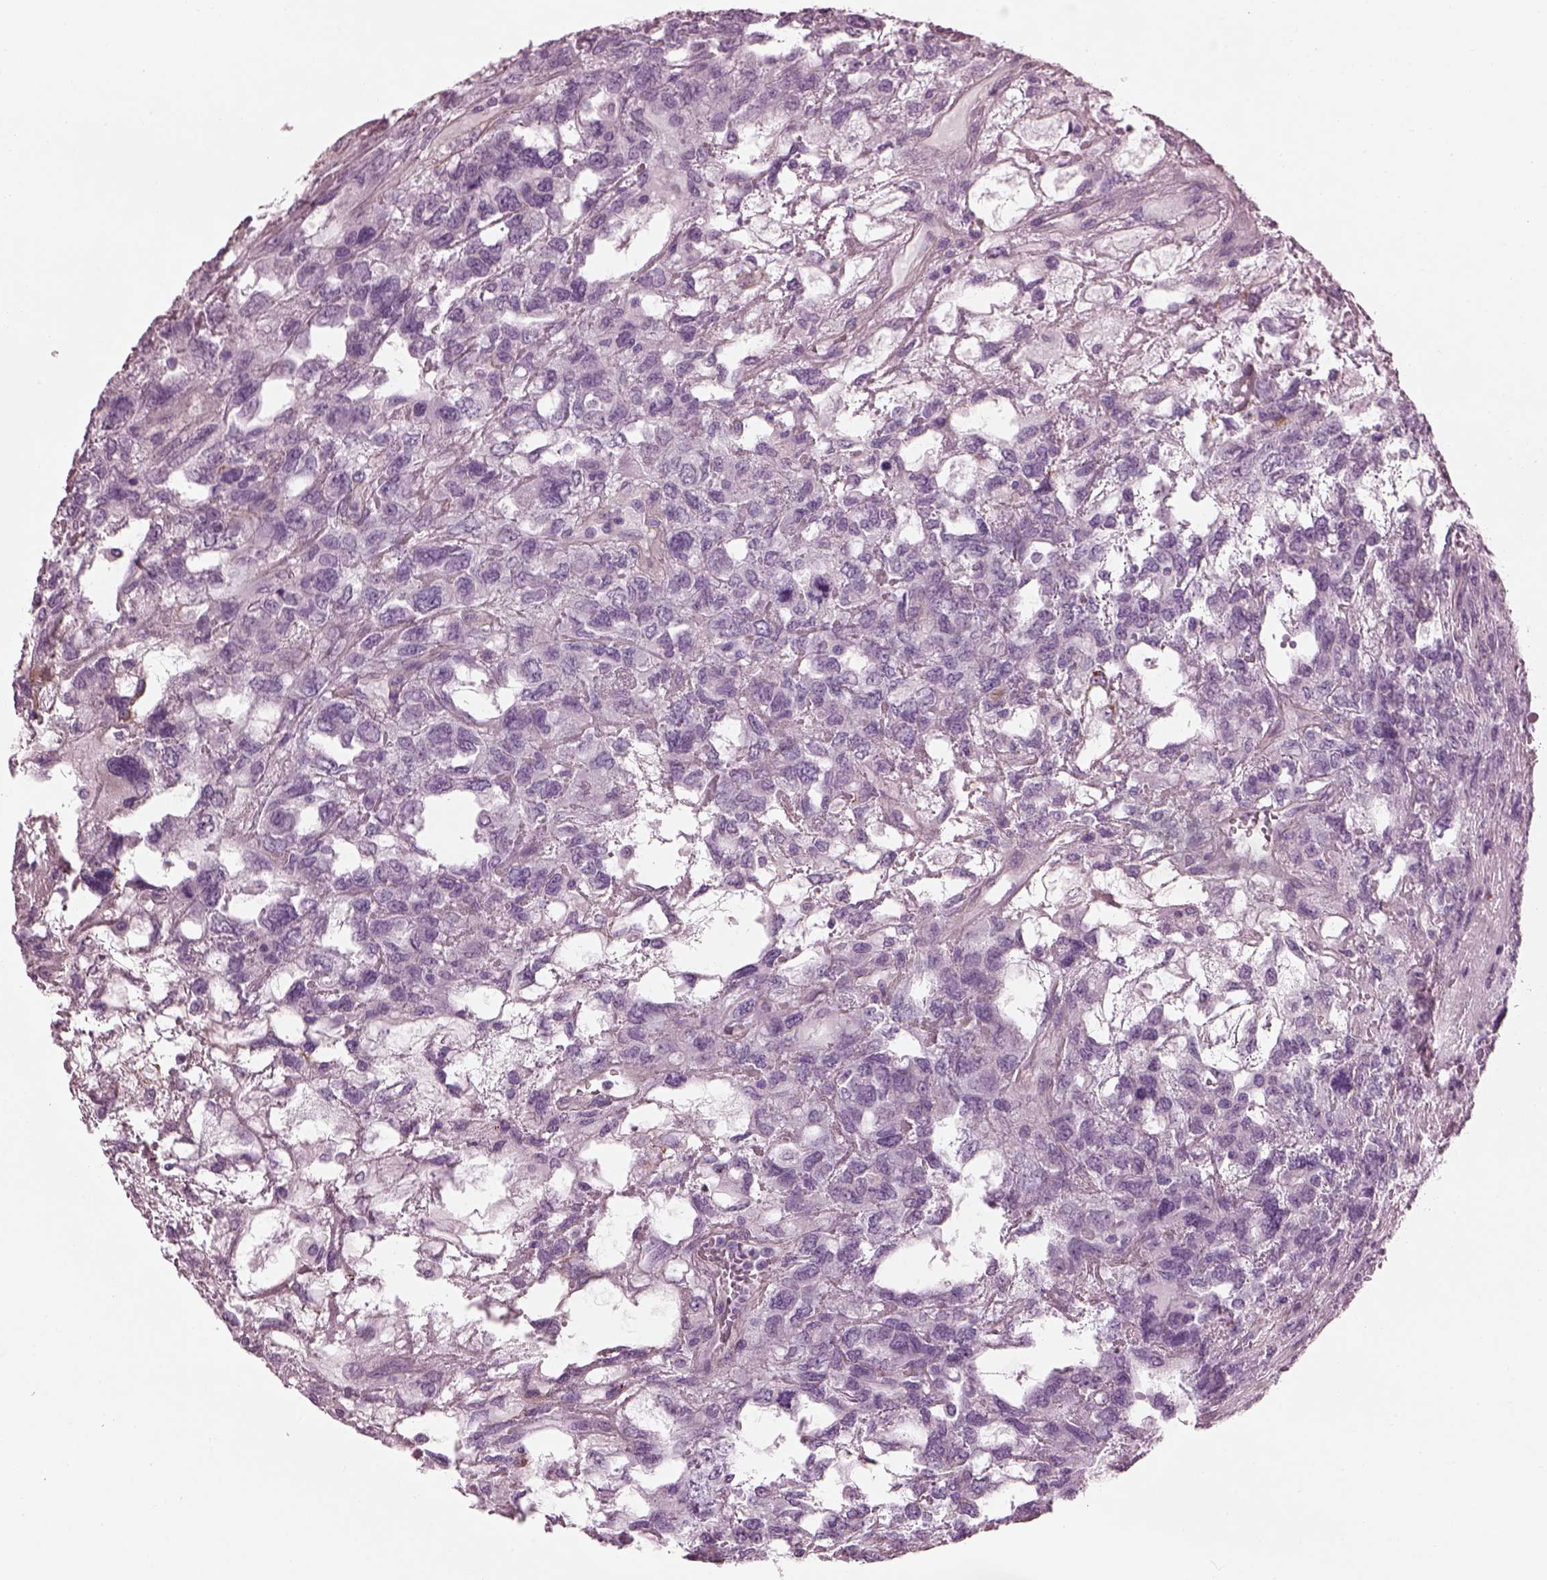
{"staining": {"intensity": "negative", "quantity": "none", "location": "none"}, "tissue": "testis cancer", "cell_type": "Tumor cells", "image_type": "cancer", "snomed": [{"axis": "morphology", "description": "Seminoma, NOS"}, {"axis": "topography", "description": "Testis"}], "caption": "IHC histopathology image of neoplastic tissue: testis seminoma stained with DAB (3,3'-diaminobenzidine) shows no significant protein staining in tumor cells. (DAB (3,3'-diaminobenzidine) IHC with hematoxylin counter stain).", "gene": "BFSP1", "patient": {"sex": "male", "age": 52}}